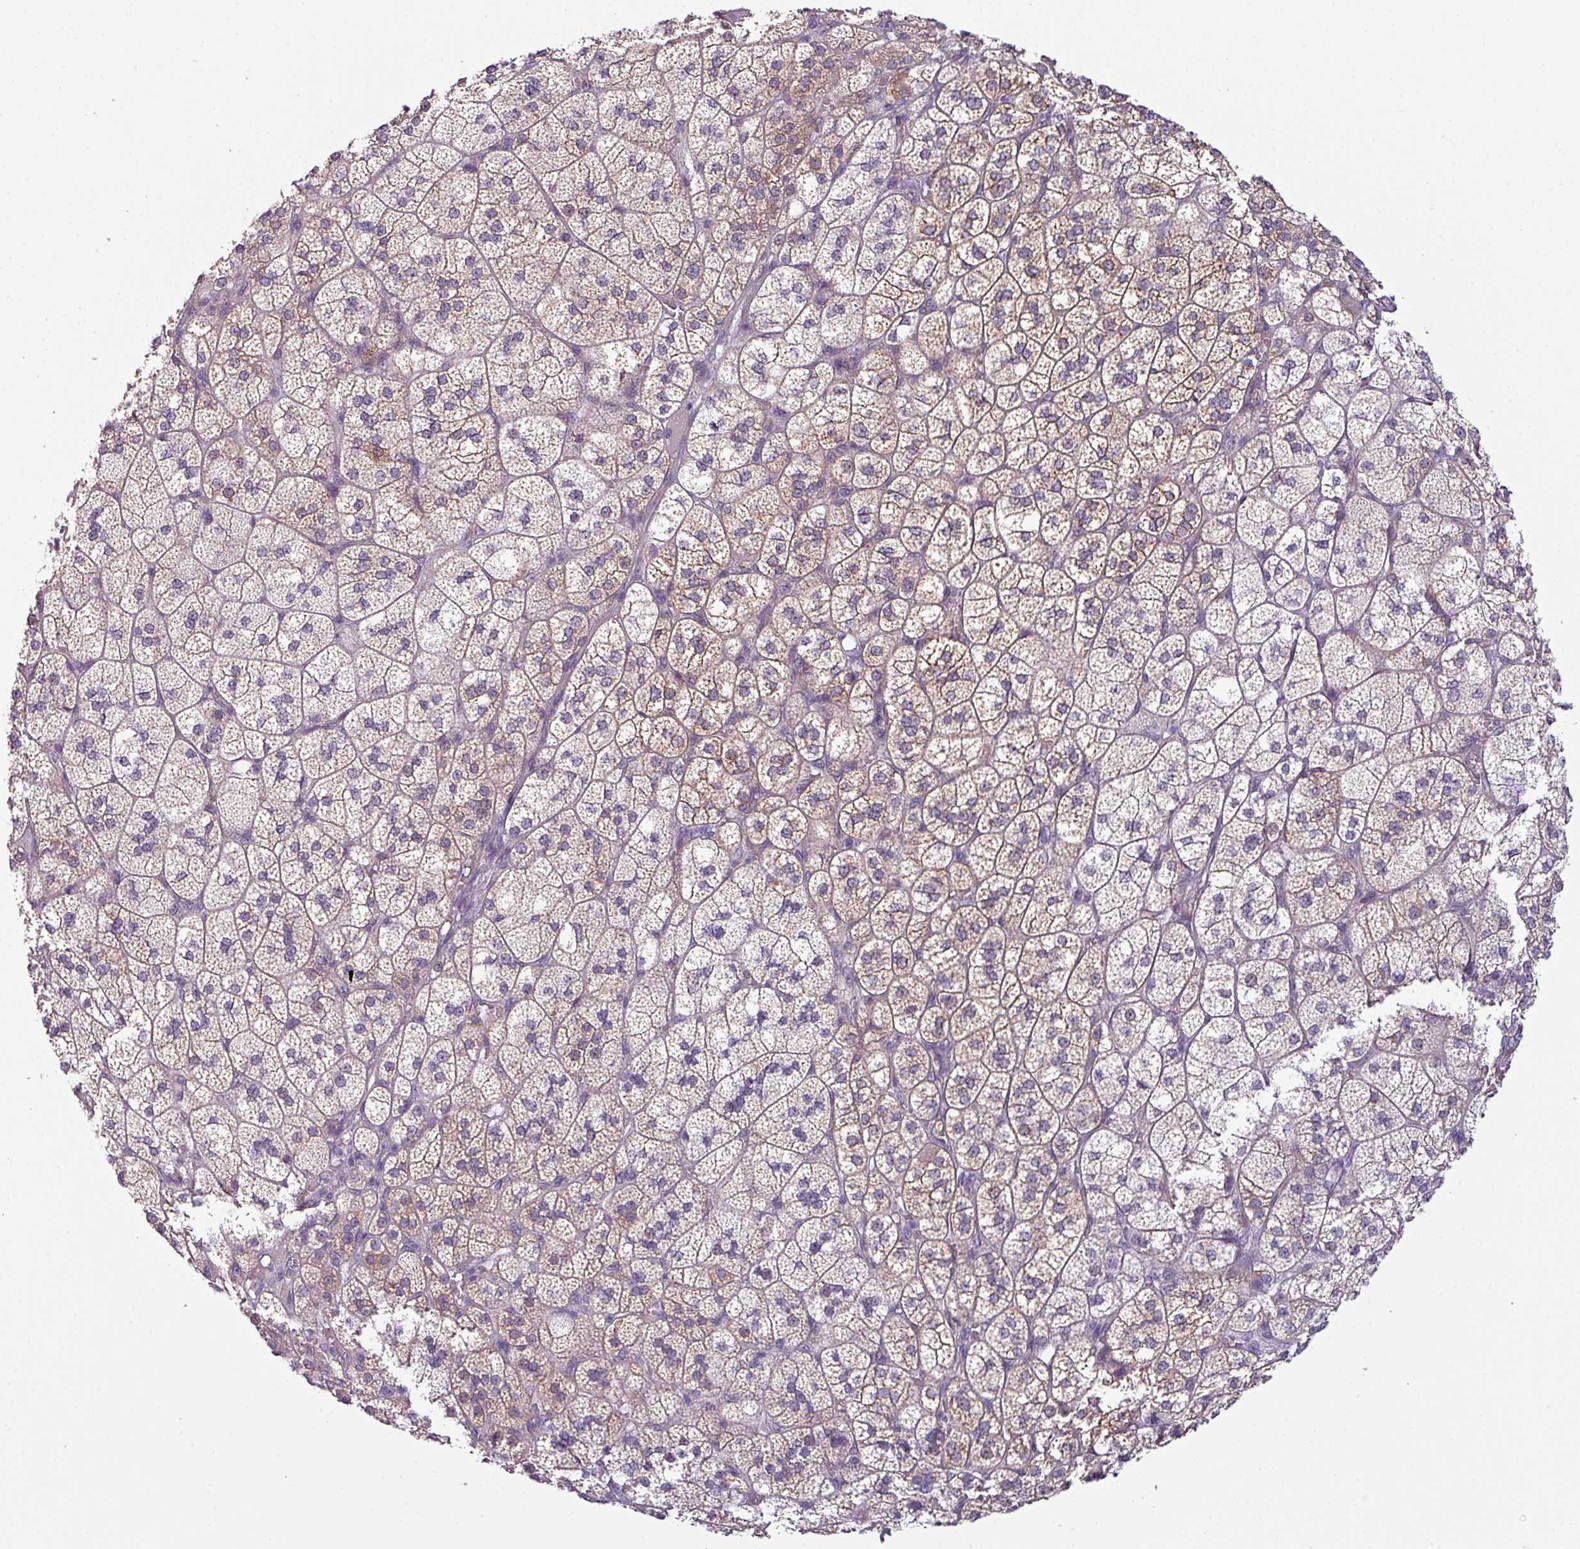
{"staining": {"intensity": "moderate", "quantity": ">75%", "location": "cytoplasmic/membranous"}, "tissue": "adrenal gland", "cell_type": "Glandular cells", "image_type": "normal", "snomed": [{"axis": "morphology", "description": "Normal tissue, NOS"}, {"axis": "topography", "description": "Adrenal gland"}], "caption": "Immunohistochemistry of normal adrenal gland demonstrates medium levels of moderate cytoplasmic/membranous staining in approximately >75% of glandular cells.", "gene": "TOR1AIP2", "patient": {"sex": "female", "age": 60}}